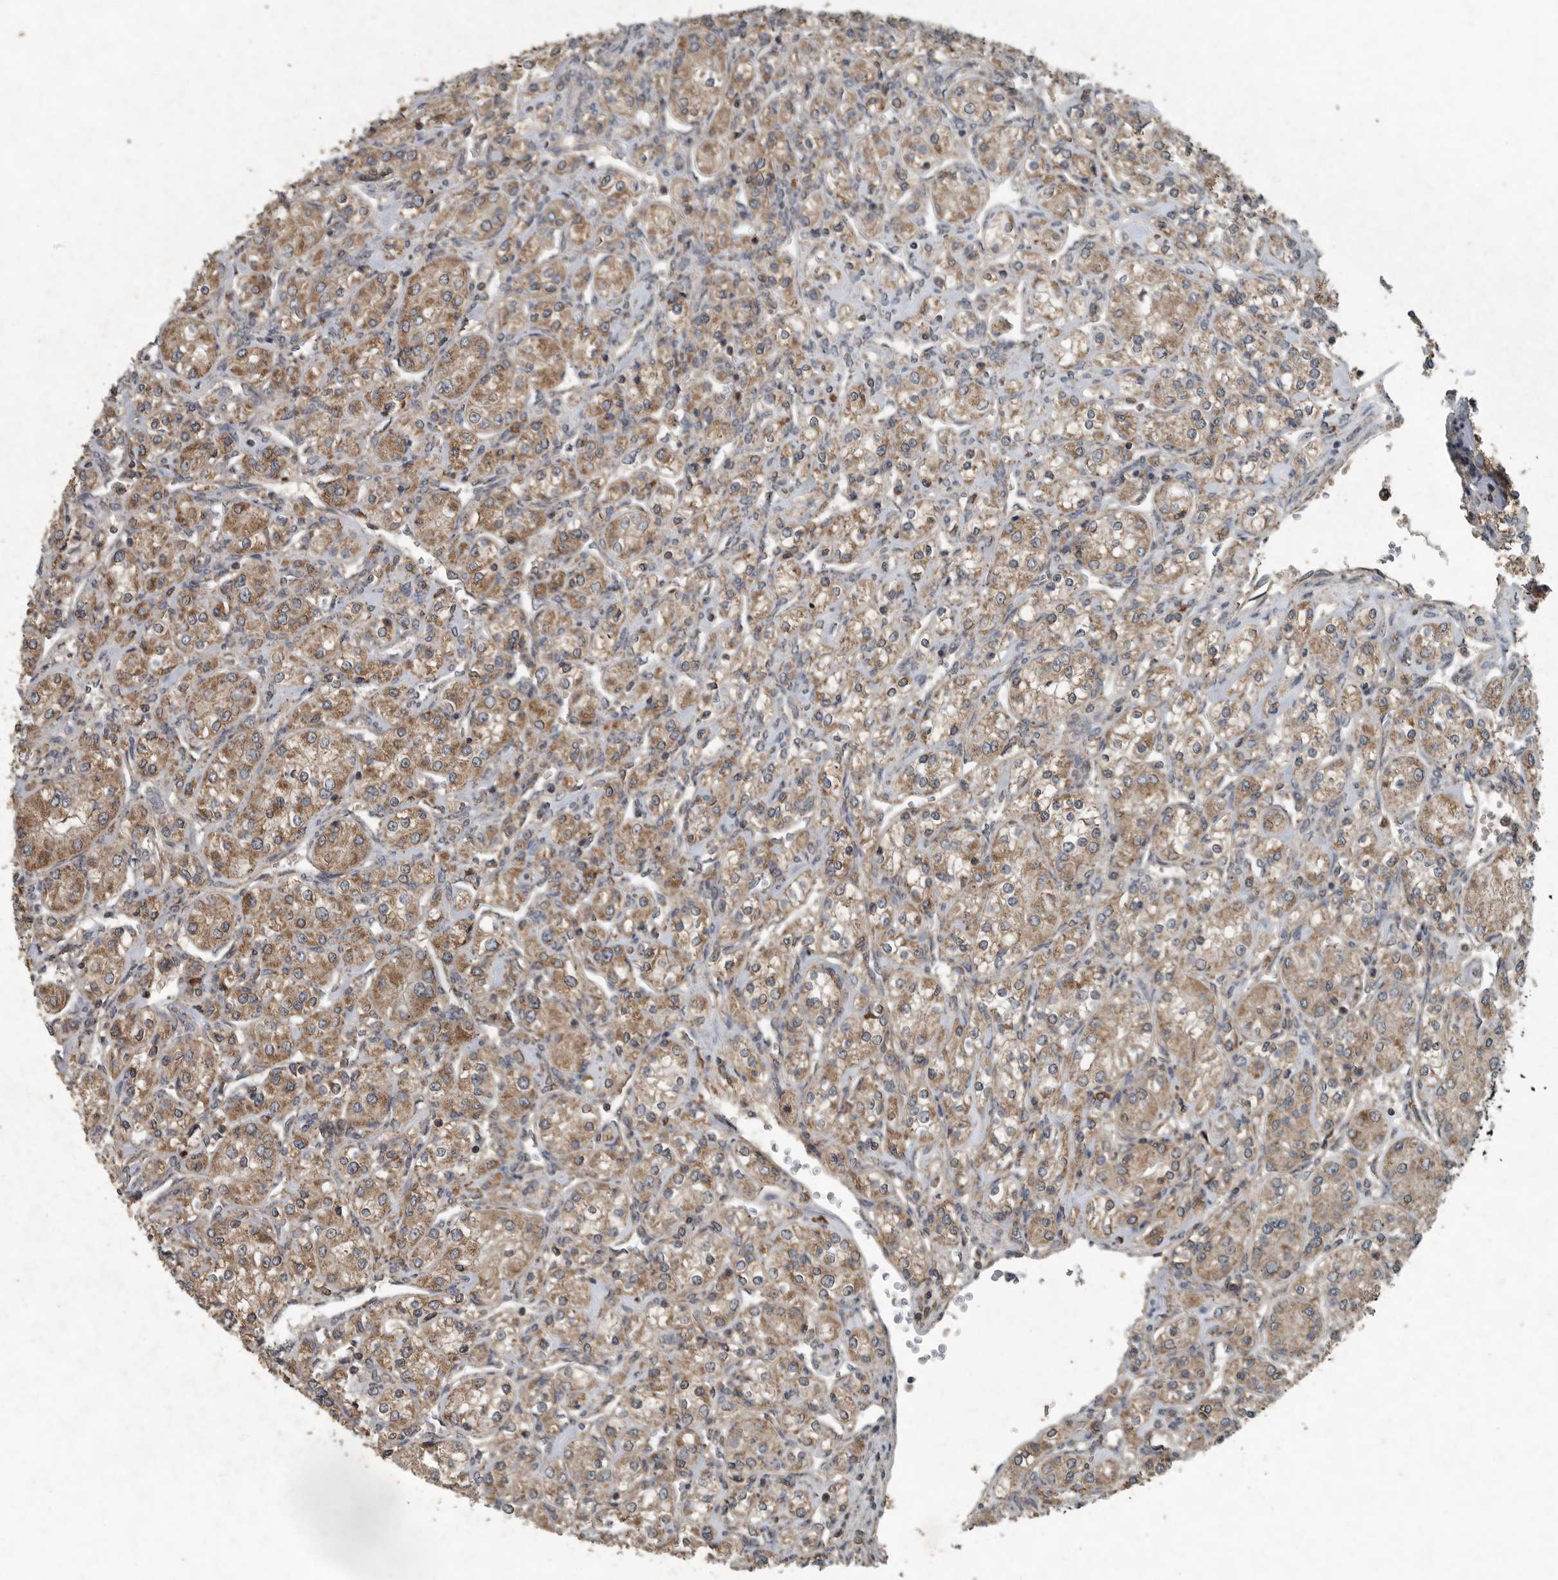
{"staining": {"intensity": "moderate", "quantity": ">75%", "location": "cytoplasmic/membranous"}, "tissue": "renal cancer", "cell_type": "Tumor cells", "image_type": "cancer", "snomed": [{"axis": "morphology", "description": "Adenocarcinoma, NOS"}, {"axis": "topography", "description": "Kidney"}], "caption": "Renal adenocarcinoma stained for a protein demonstrates moderate cytoplasmic/membranous positivity in tumor cells.", "gene": "IL6ST", "patient": {"sex": "male", "age": 77}}